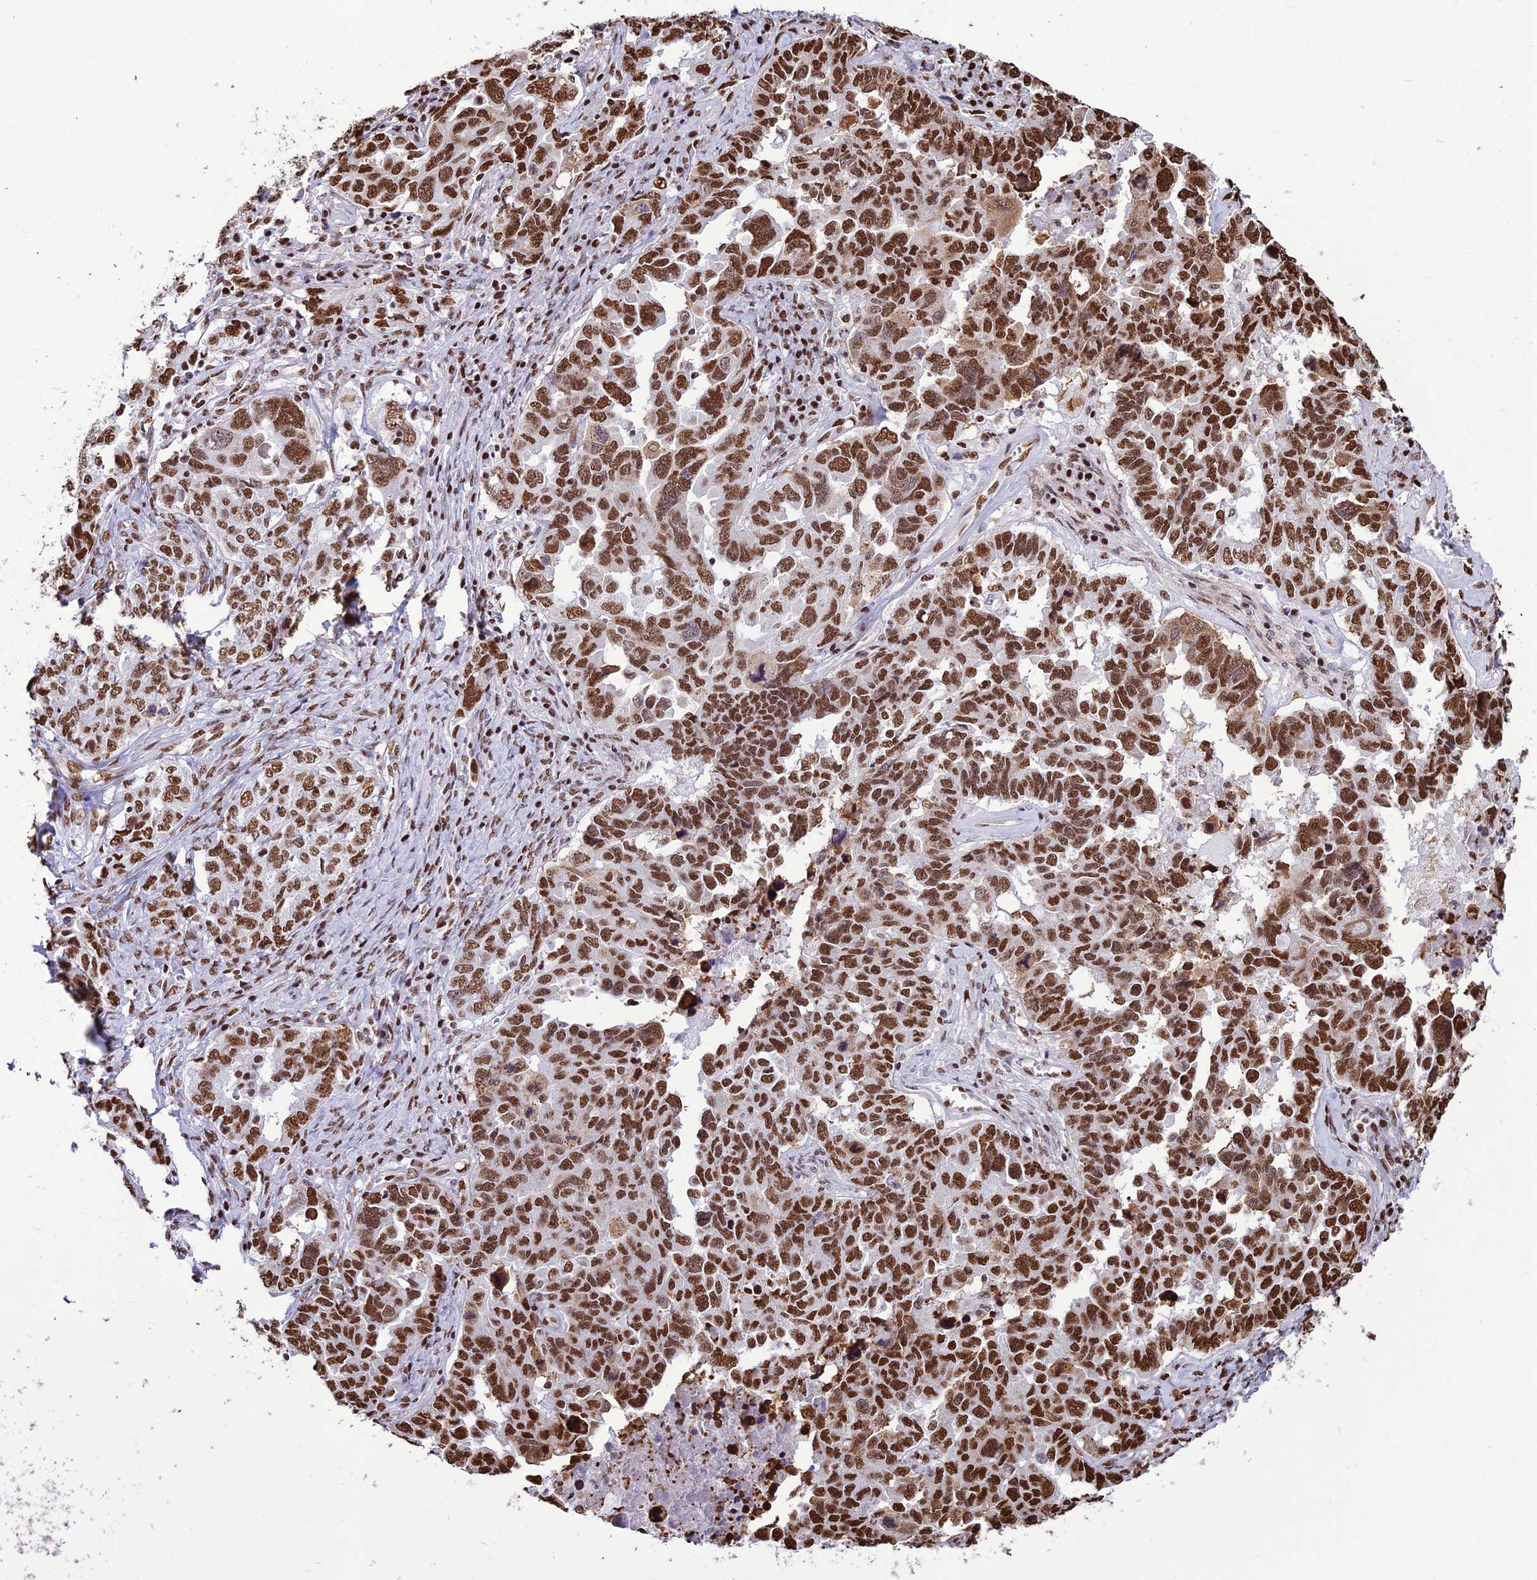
{"staining": {"intensity": "moderate", "quantity": ">75%", "location": "nuclear"}, "tissue": "ovarian cancer", "cell_type": "Tumor cells", "image_type": "cancer", "snomed": [{"axis": "morphology", "description": "Carcinoma, endometroid"}, {"axis": "topography", "description": "Ovary"}], "caption": "A histopathology image showing moderate nuclear staining in about >75% of tumor cells in ovarian cancer, as visualized by brown immunohistochemical staining.", "gene": "INO80E", "patient": {"sex": "female", "age": 62}}